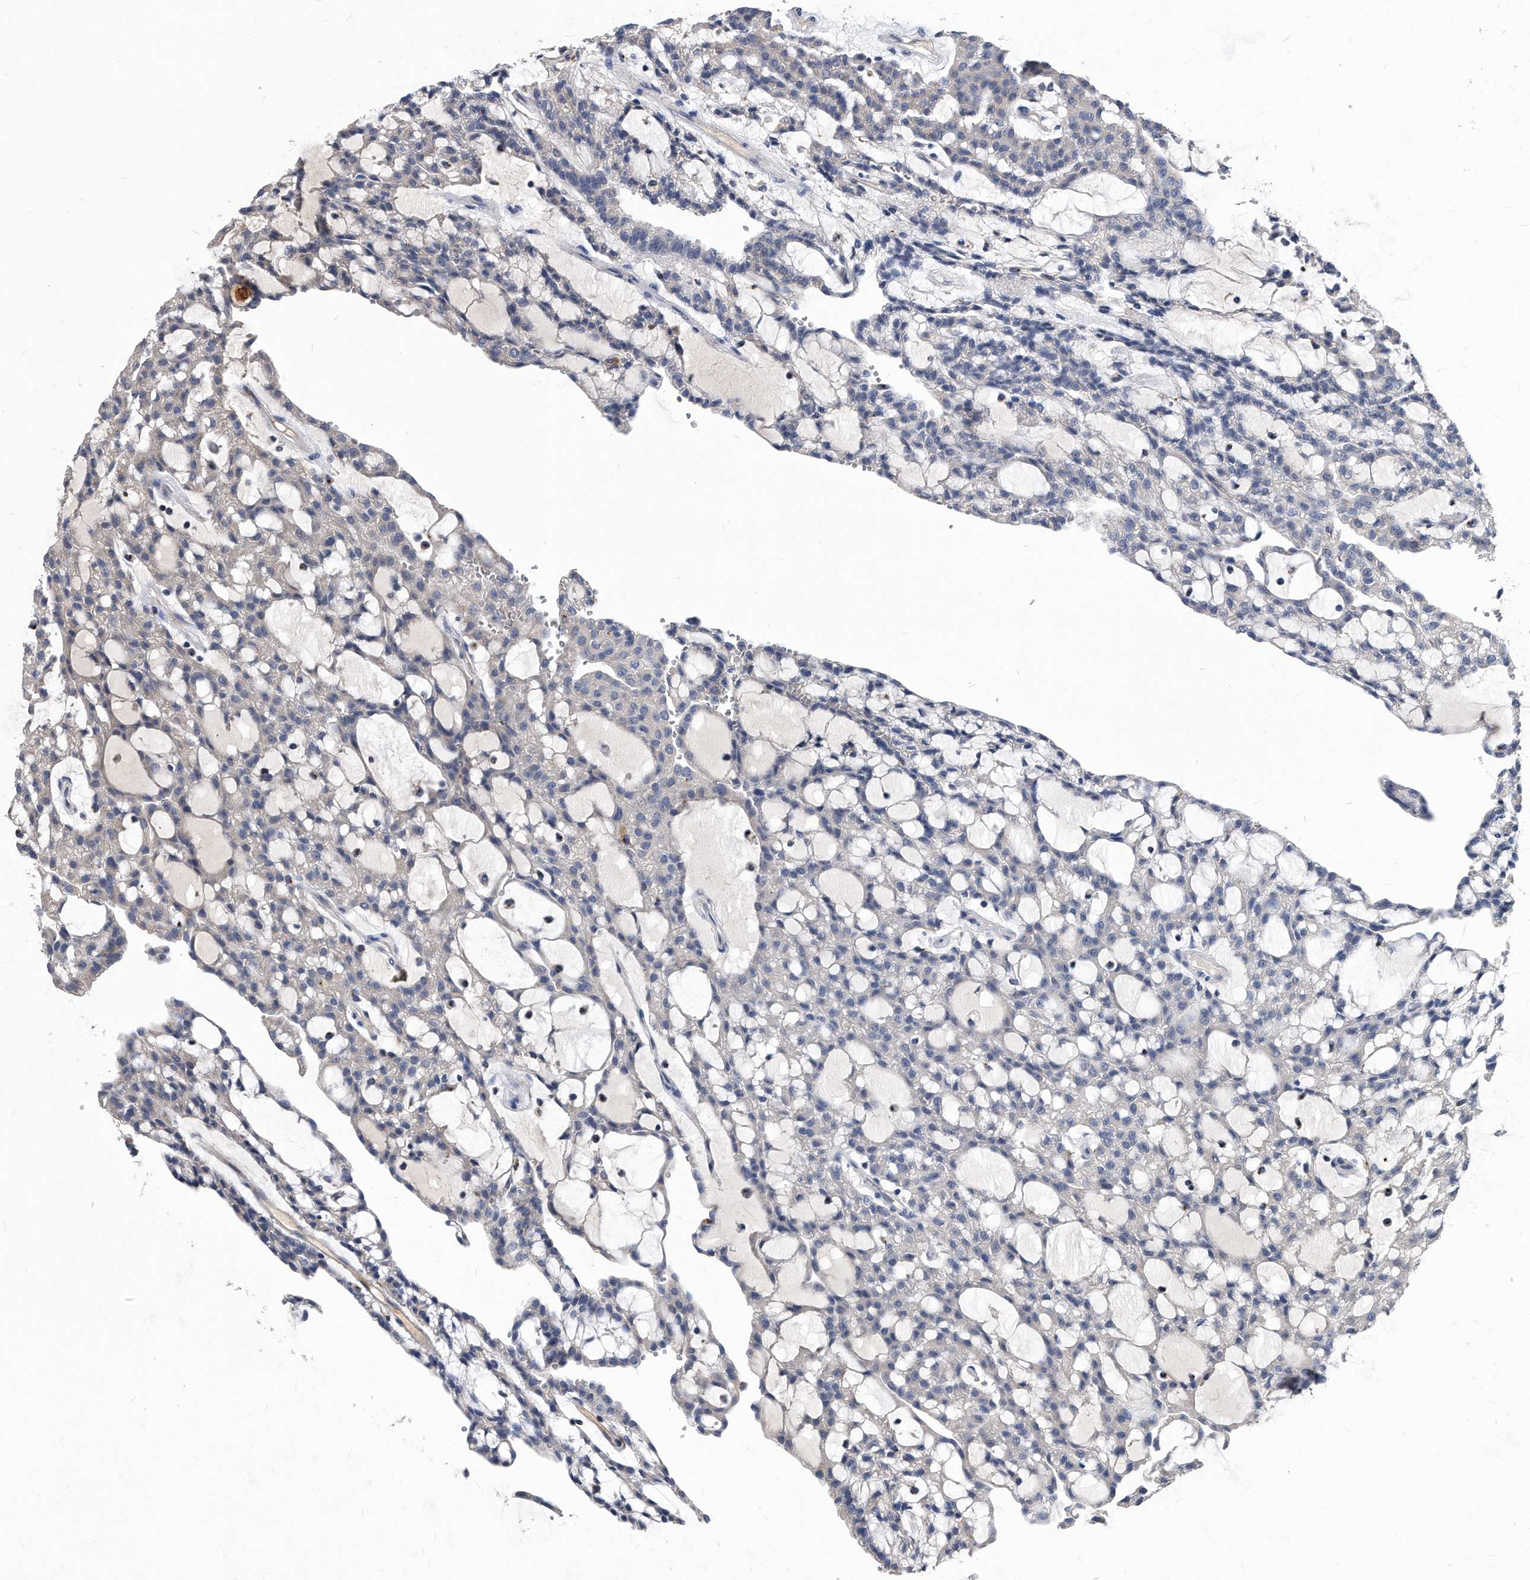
{"staining": {"intensity": "negative", "quantity": "none", "location": "none"}, "tissue": "renal cancer", "cell_type": "Tumor cells", "image_type": "cancer", "snomed": [{"axis": "morphology", "description": "Adenocarcinoma, NOS"}, {"axis": "topography", "description": "Kidney"}], "caption": "This is an immunohistochemistry (IHC) micrograph of renal cancer (adenocarcinoma). There is no expression in tumor cells.", "gene": "MGAT4A", "patient": {"sex": "male", "age": 63}}